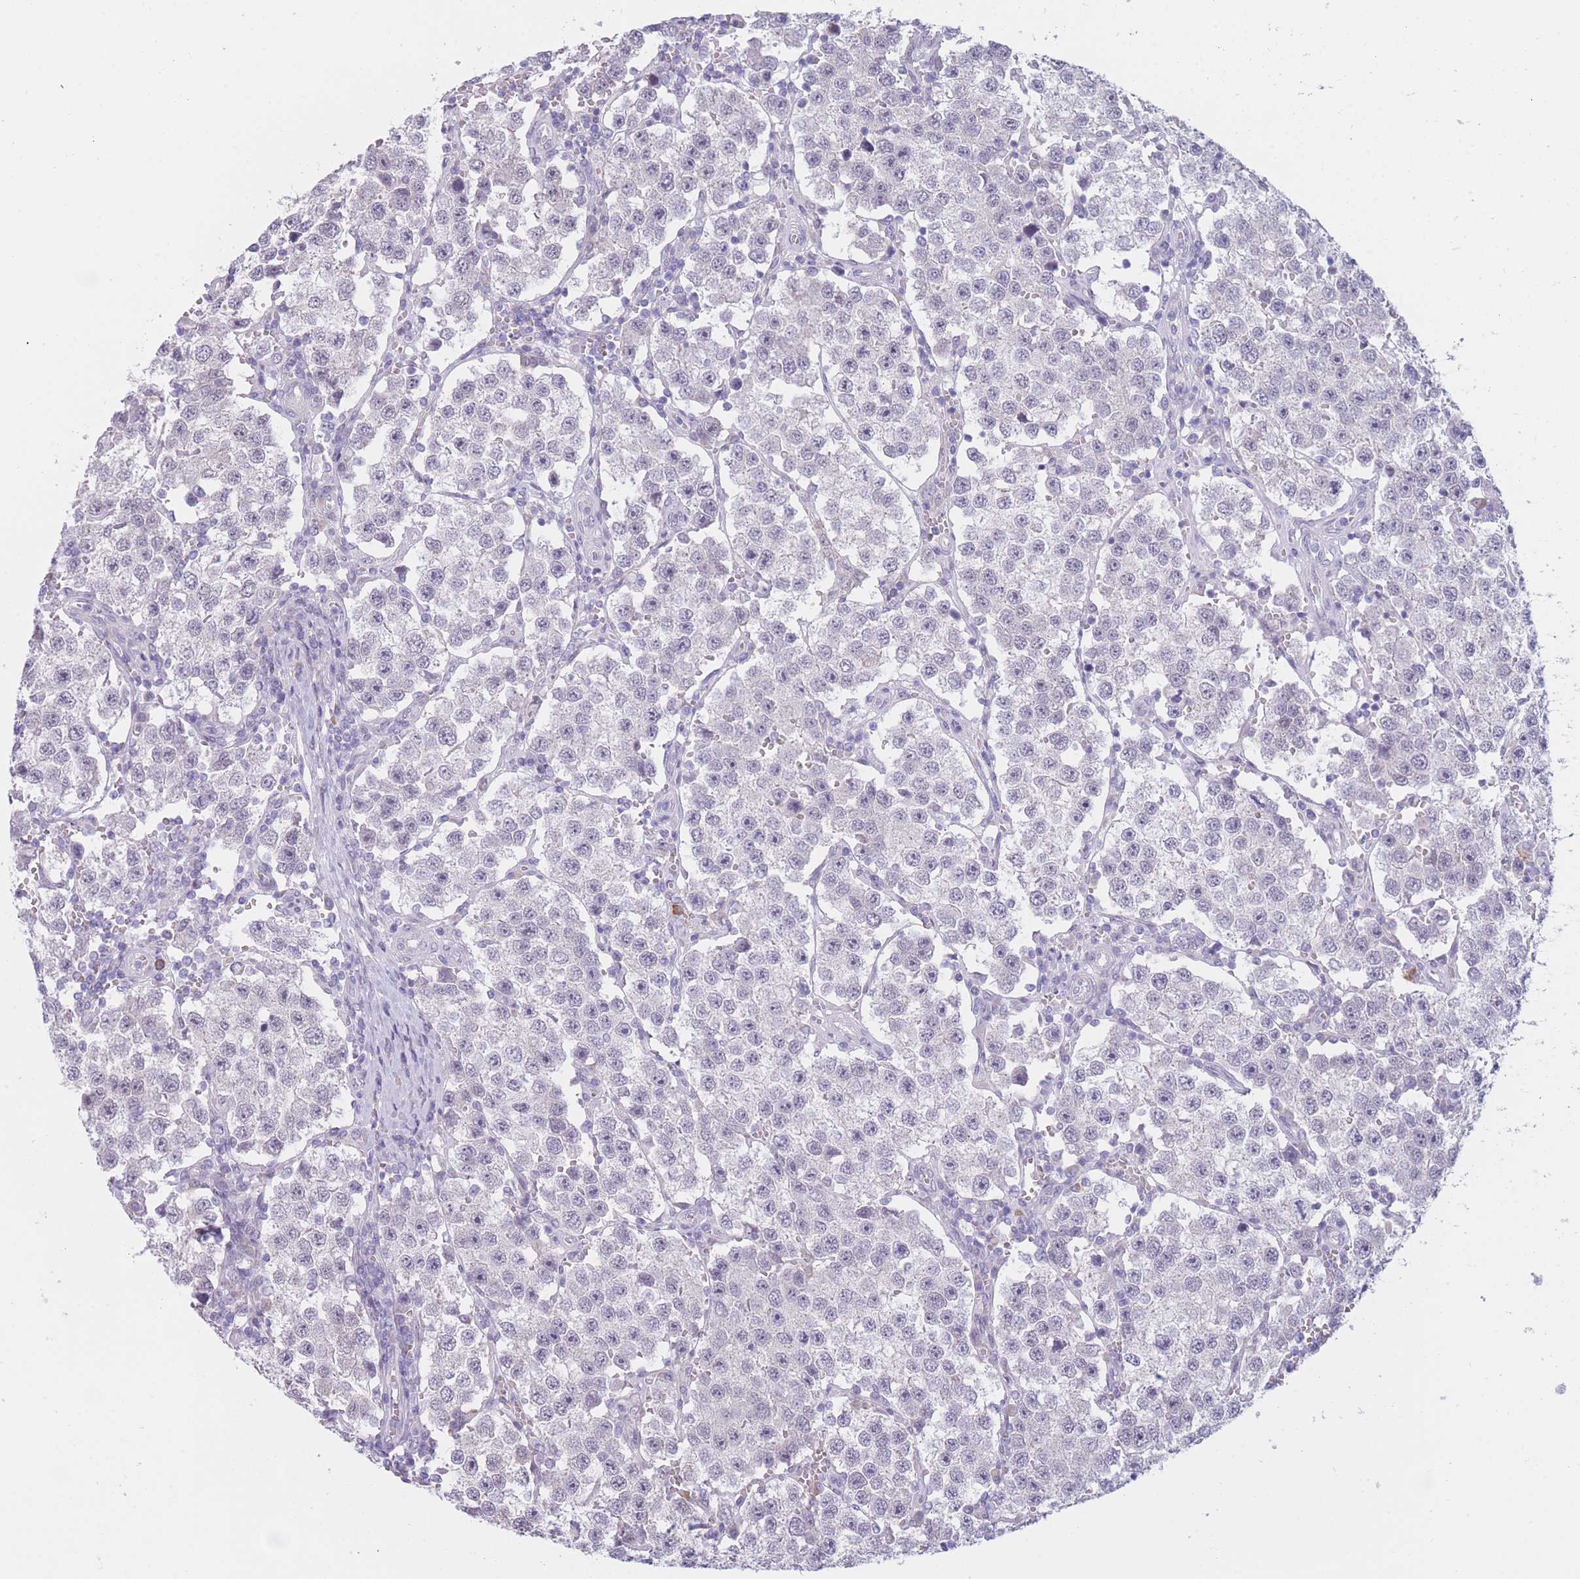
{"staining": {"intensity": "negative", "quantity": "none", "location": "none"}, "tissue": "testis cancer", "cell_type": "Tumor cells", "image_type": "cancer", "snomed": [{"axis": "morphology", "description": "Seminoma, NOS"}, {"axis": "topography", "description": "Testis"}], "caption": "This is a micrograph of IHC staining of testis cancer, which shows no positivity in tumor cells.", "gene": "COL27A1", "patient": {"sex": "male", "age": 37}}